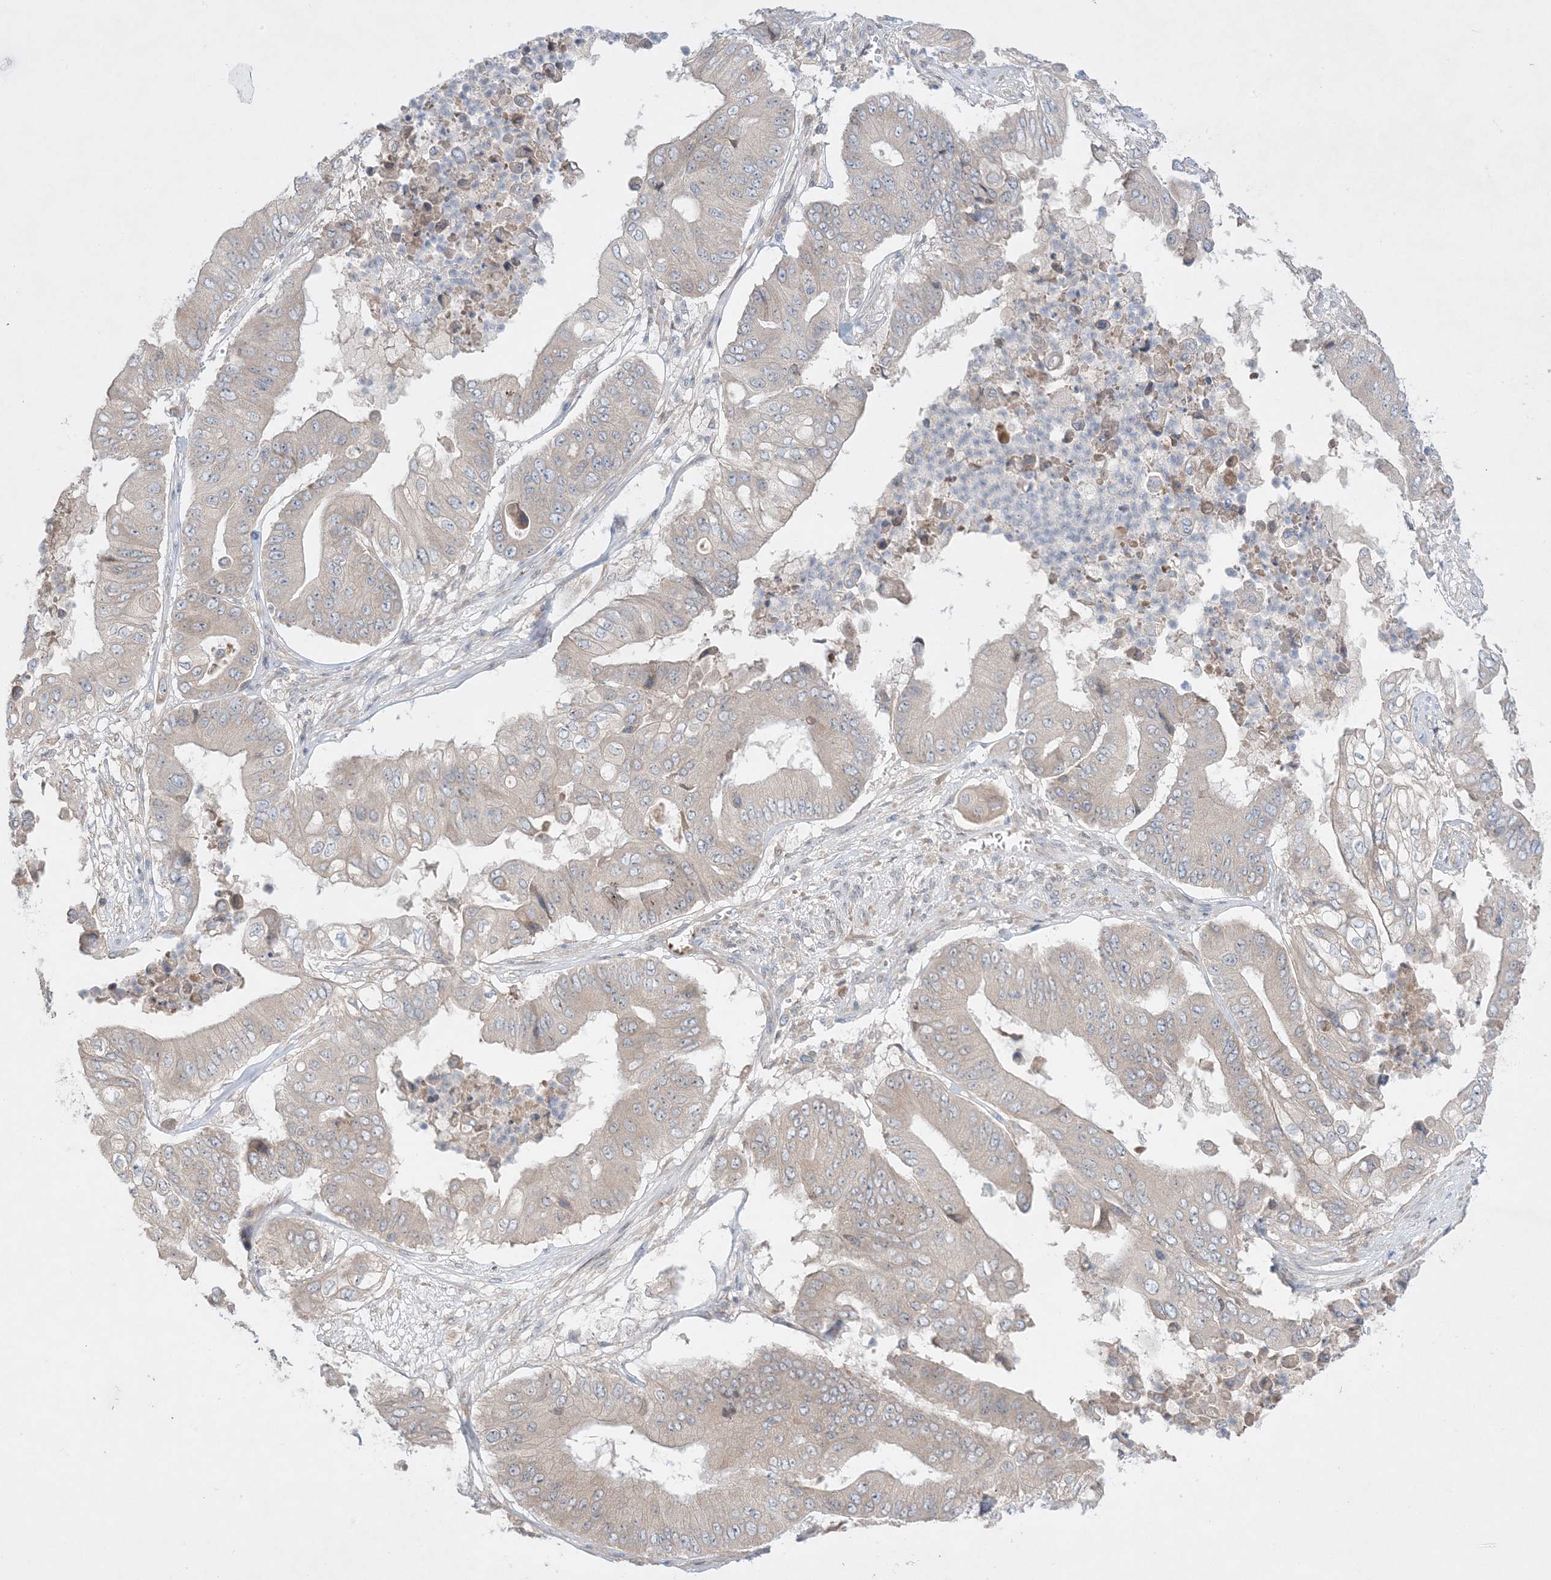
{"staining": {"intensity": "weak", "quantity": "<25%", "location": "cytoplasmic/membranous"}, "tissue": "pancreatic cancer", "cell_type": "Tumor cells", "image_type": "cancer", "snomed": [{"axis": "morphology", "description": "Adenocarcinoma, NOS"}, {"axis": "topography", "description": "Pancreas"}], "caption": "DAB immunohistochemical staining of human pancreatic adenocarcinoma reveals no significant positivity in tumor cells.", "gene": "MMGT1", "patient": {"sex": "female", "age": 77}}